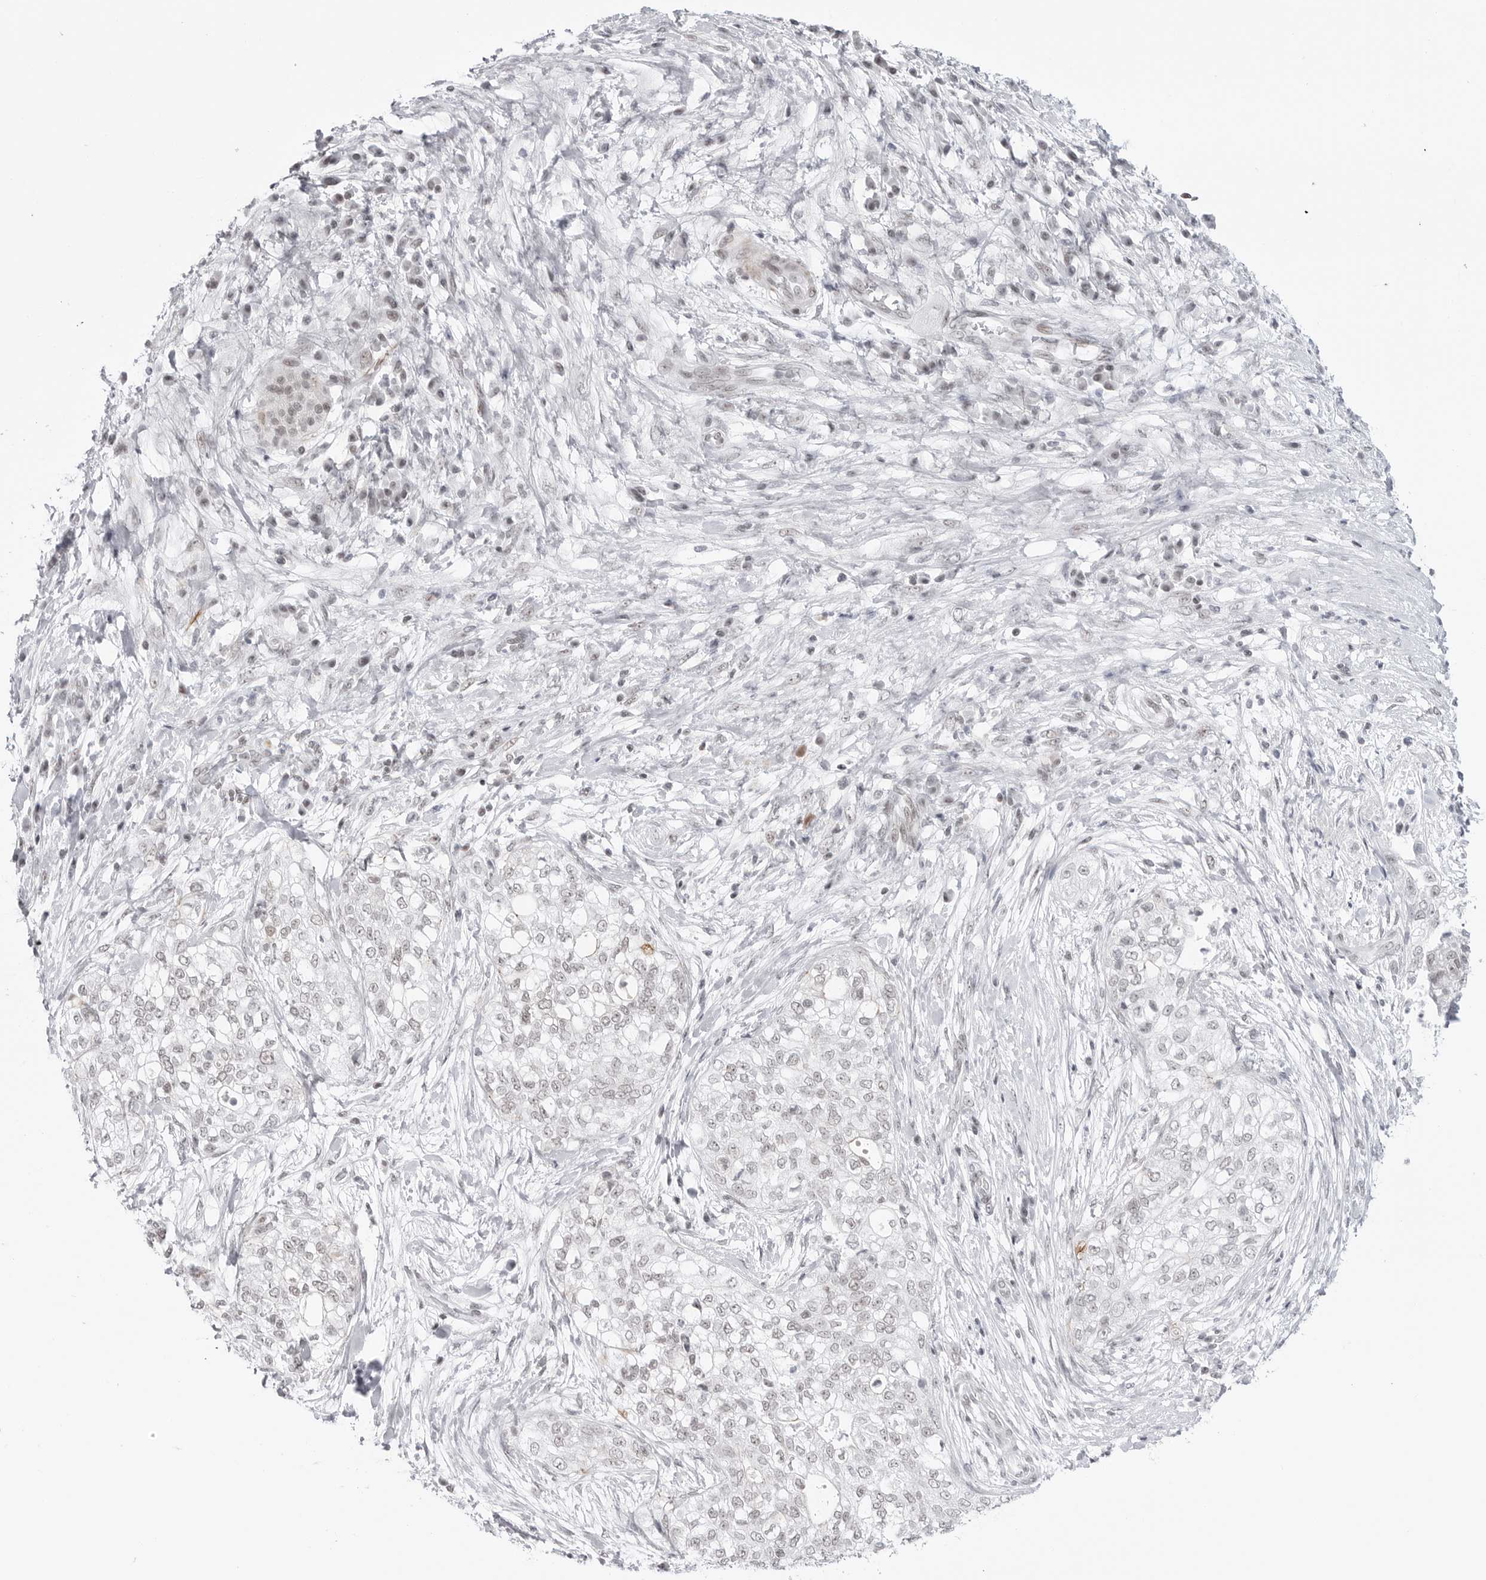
{"staining": {"intensity": "weak", "quantity": "<25%", "location": "nuclear"}, "tissue": "pancreatic cancer", "cell_type": "Tumor cells", "image_type": "cancer", "snomed": [{"axis": "morphology", "description": "Adenocarcinoma, NOS"}, {"axis": "topography", "description": "Pancreas"}], "caption": "There is no significant expression in tumor cells of pancreatic cancer (adenocarcinoma).", "gene": "TRIM66", "patient": {"sex": "male", "age": 72}}